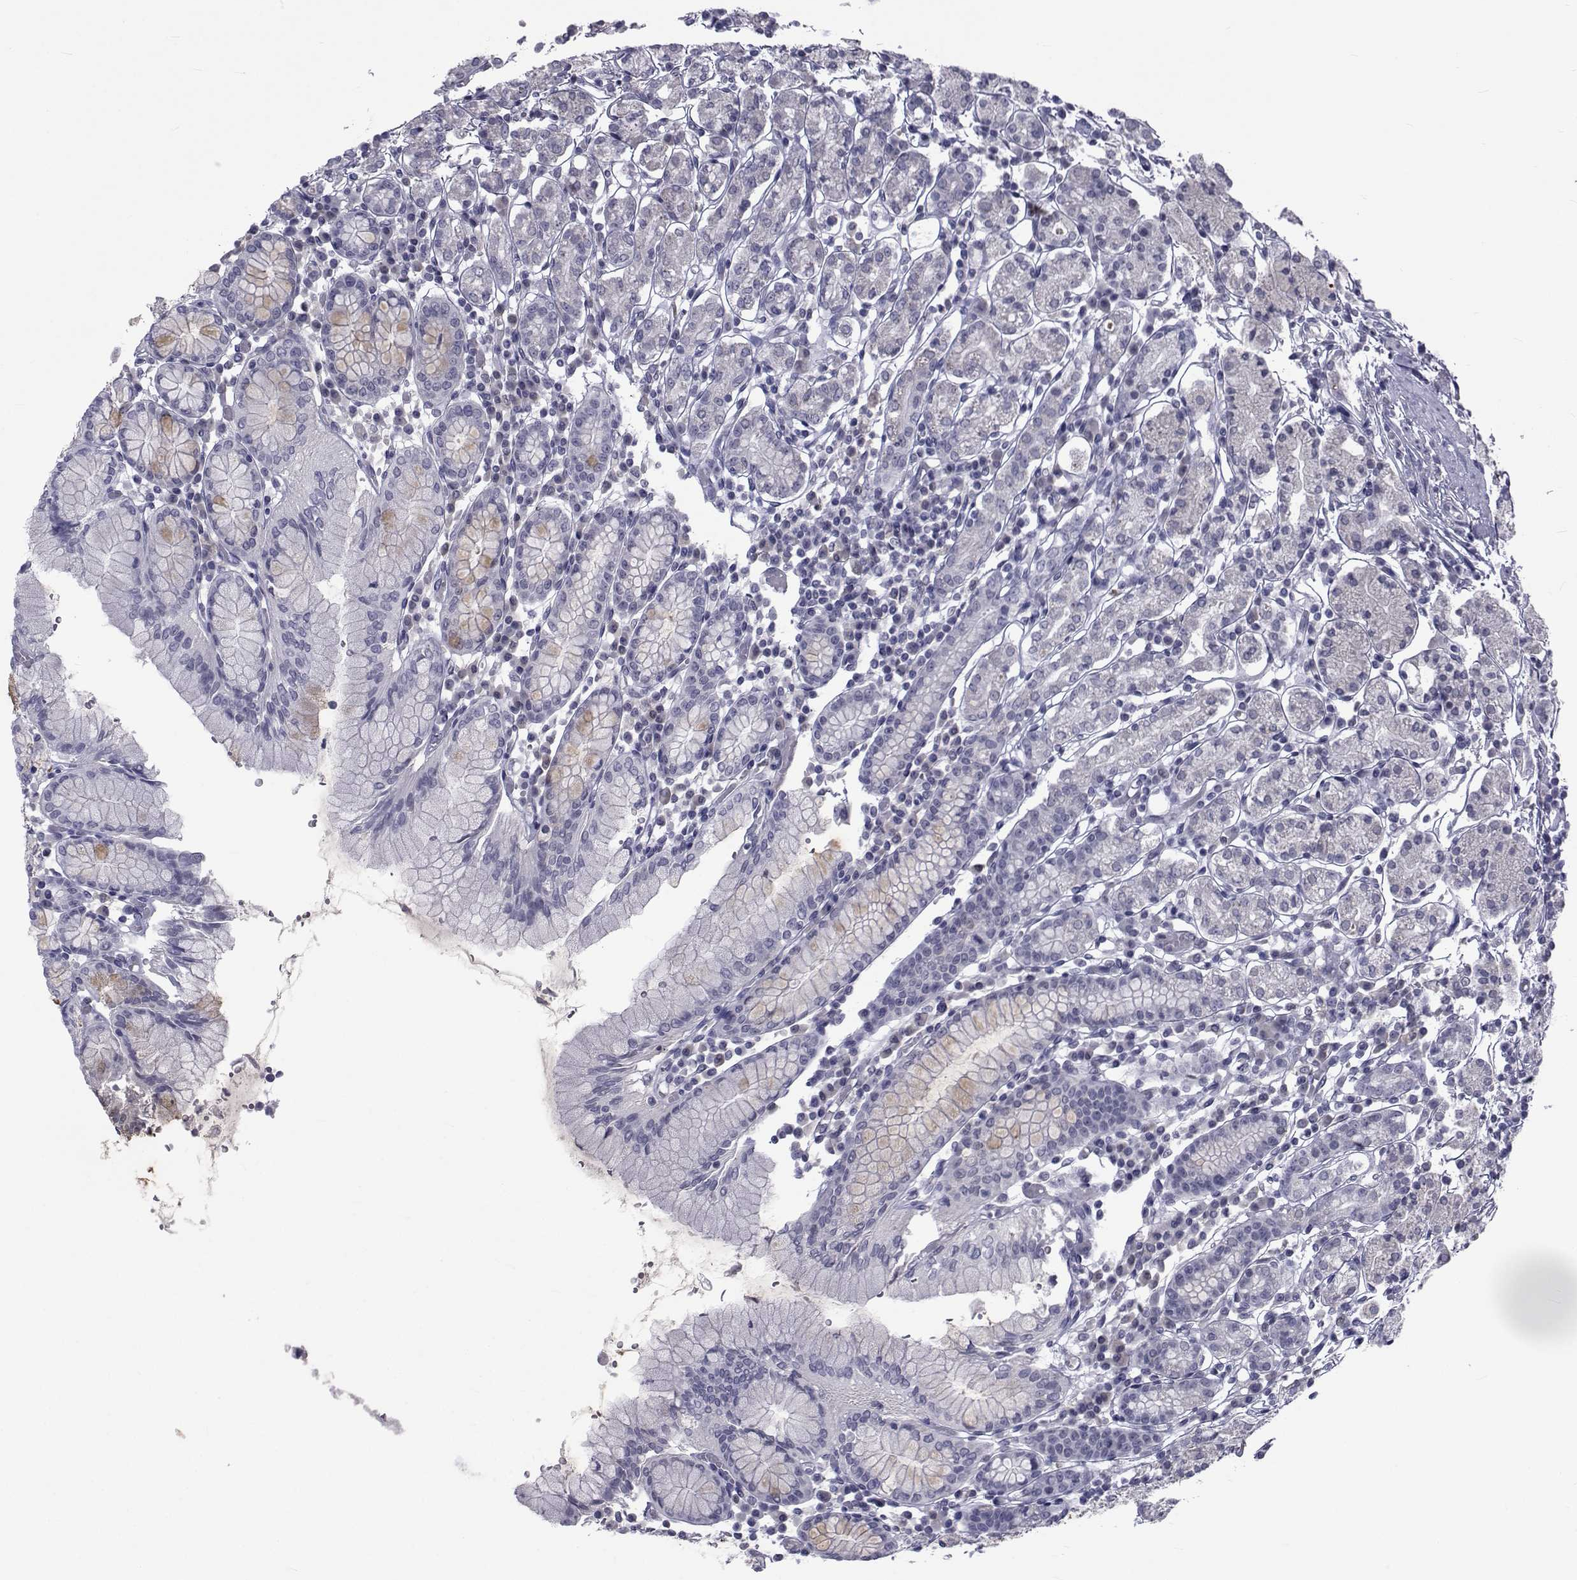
{"staining": {"intensity": "weak", "quantity": "<25%", "location": "cytoplasmic/membranous"}, "tissue": "stomach", "cell_type": "Glandular cells", "image_type": "normal", "snomed": [{"axis": "morphology", "description": "Normal tissue, NOS"}, {"axis": "topography", "description": "Stomach, upper"}, {"axis": "topography", "description": "Stomach"}], "caption": "High power microscopy image of an immunohistochemistry histopathology image of unremarkable stomach, revealing no significant staining in glandular cells. (DAB (3,3'-diaminobenzidine) immunohistochemistry (IHC) with hematoxylin counter stain).", "gene": "PAX2", "patient": {"sex": "male", "age": 62}}